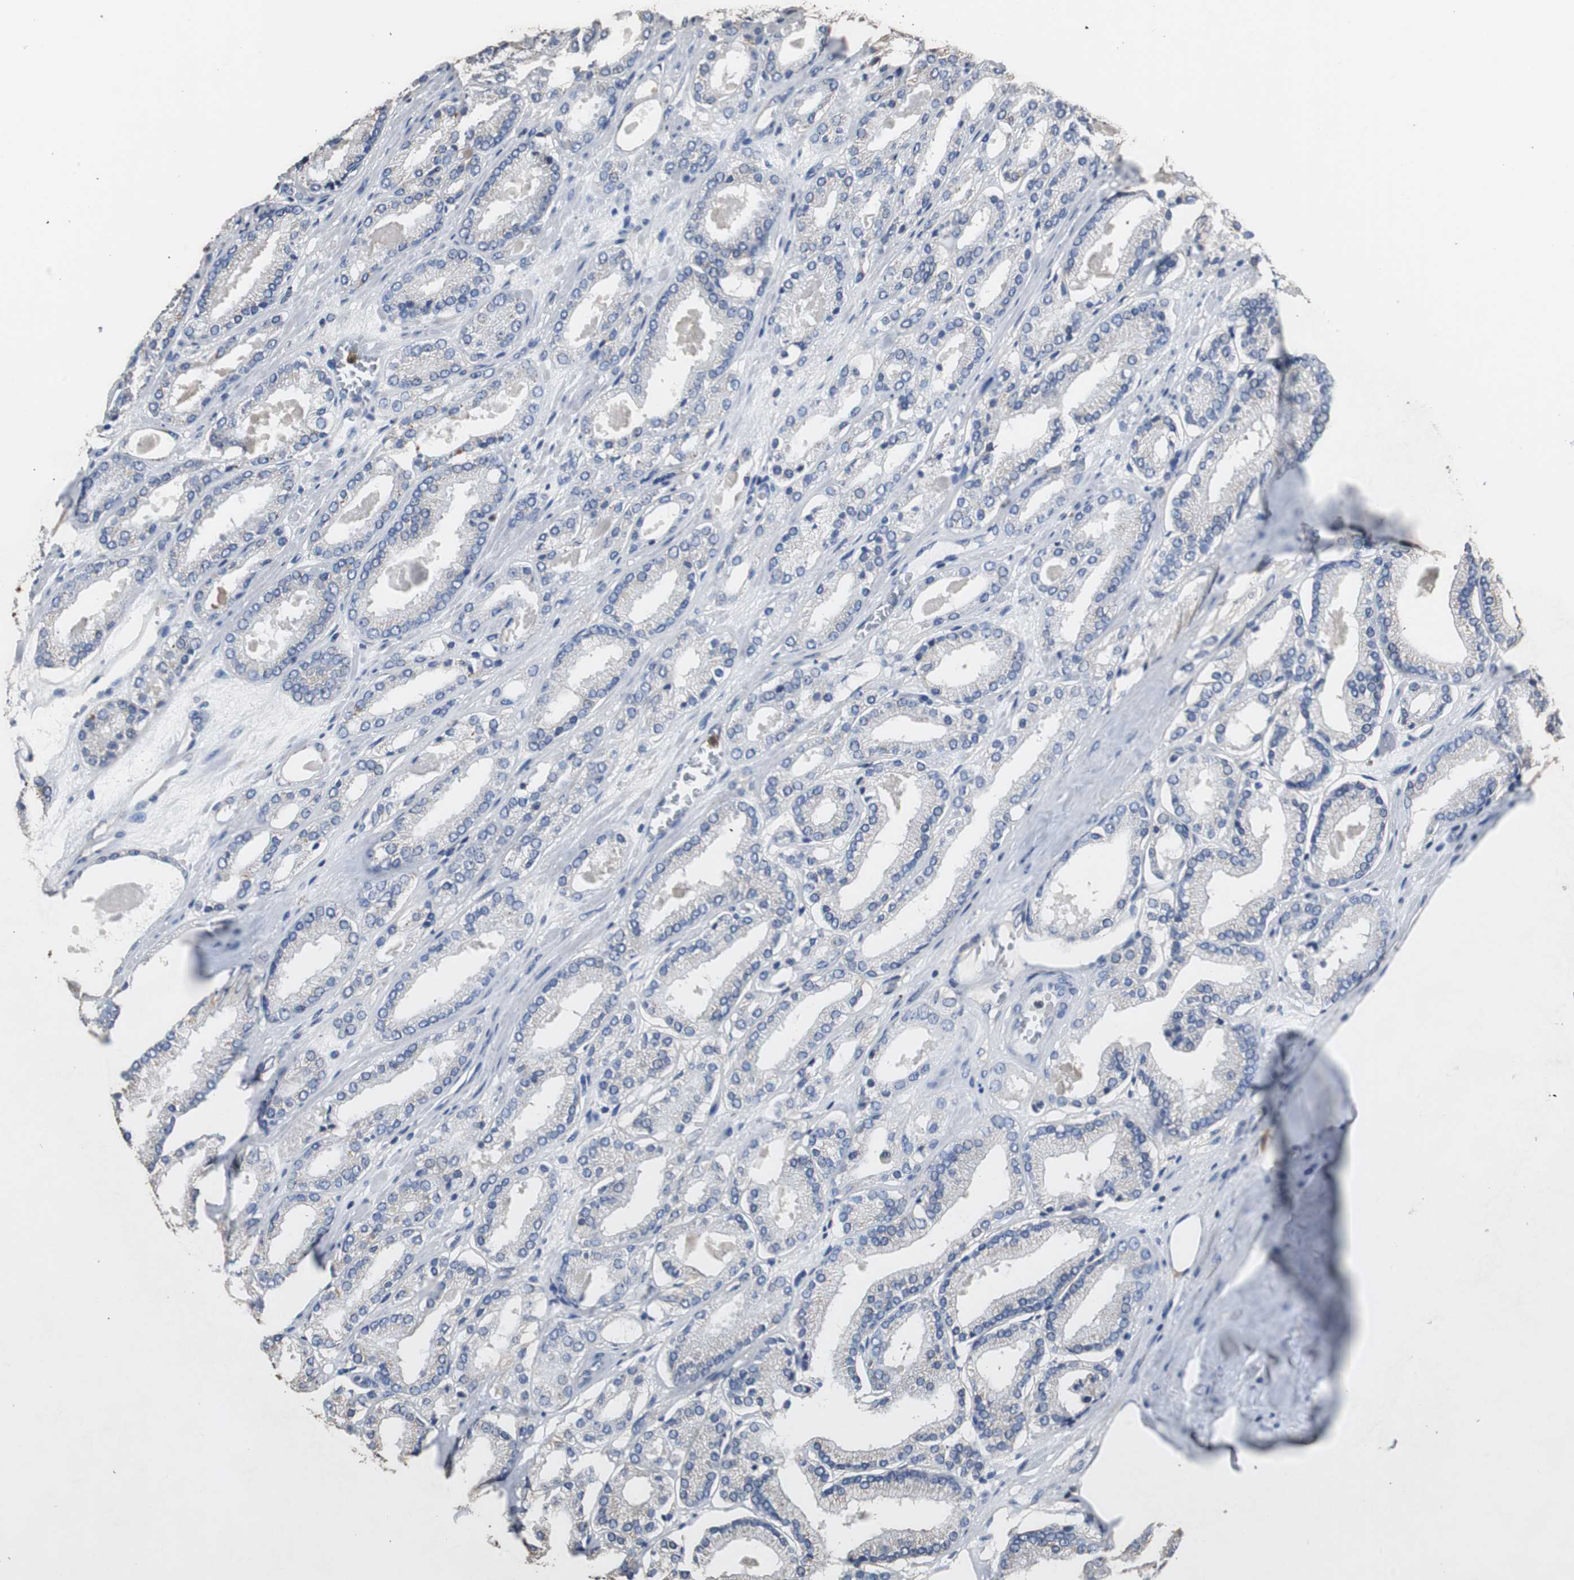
{"staining": {"intensity": "negative", "quantity": "none", "location": "none"}, "tissue": "prostate cancer", "cell_type": "Tumor cells", "image_type": "cancer", "snomed": [{"axis": "morphology", "description": "Adenocarcinoma, Low grade"}, {"axis": "topography", "description": "Prostate"}], "caption": "Immunohistochemistry of human prostate adenocarcinoma (low-grade) shows no positivity in tumor cells.", "gene": "SCIMP", "patient": {"sex": "male", "age": 59}}